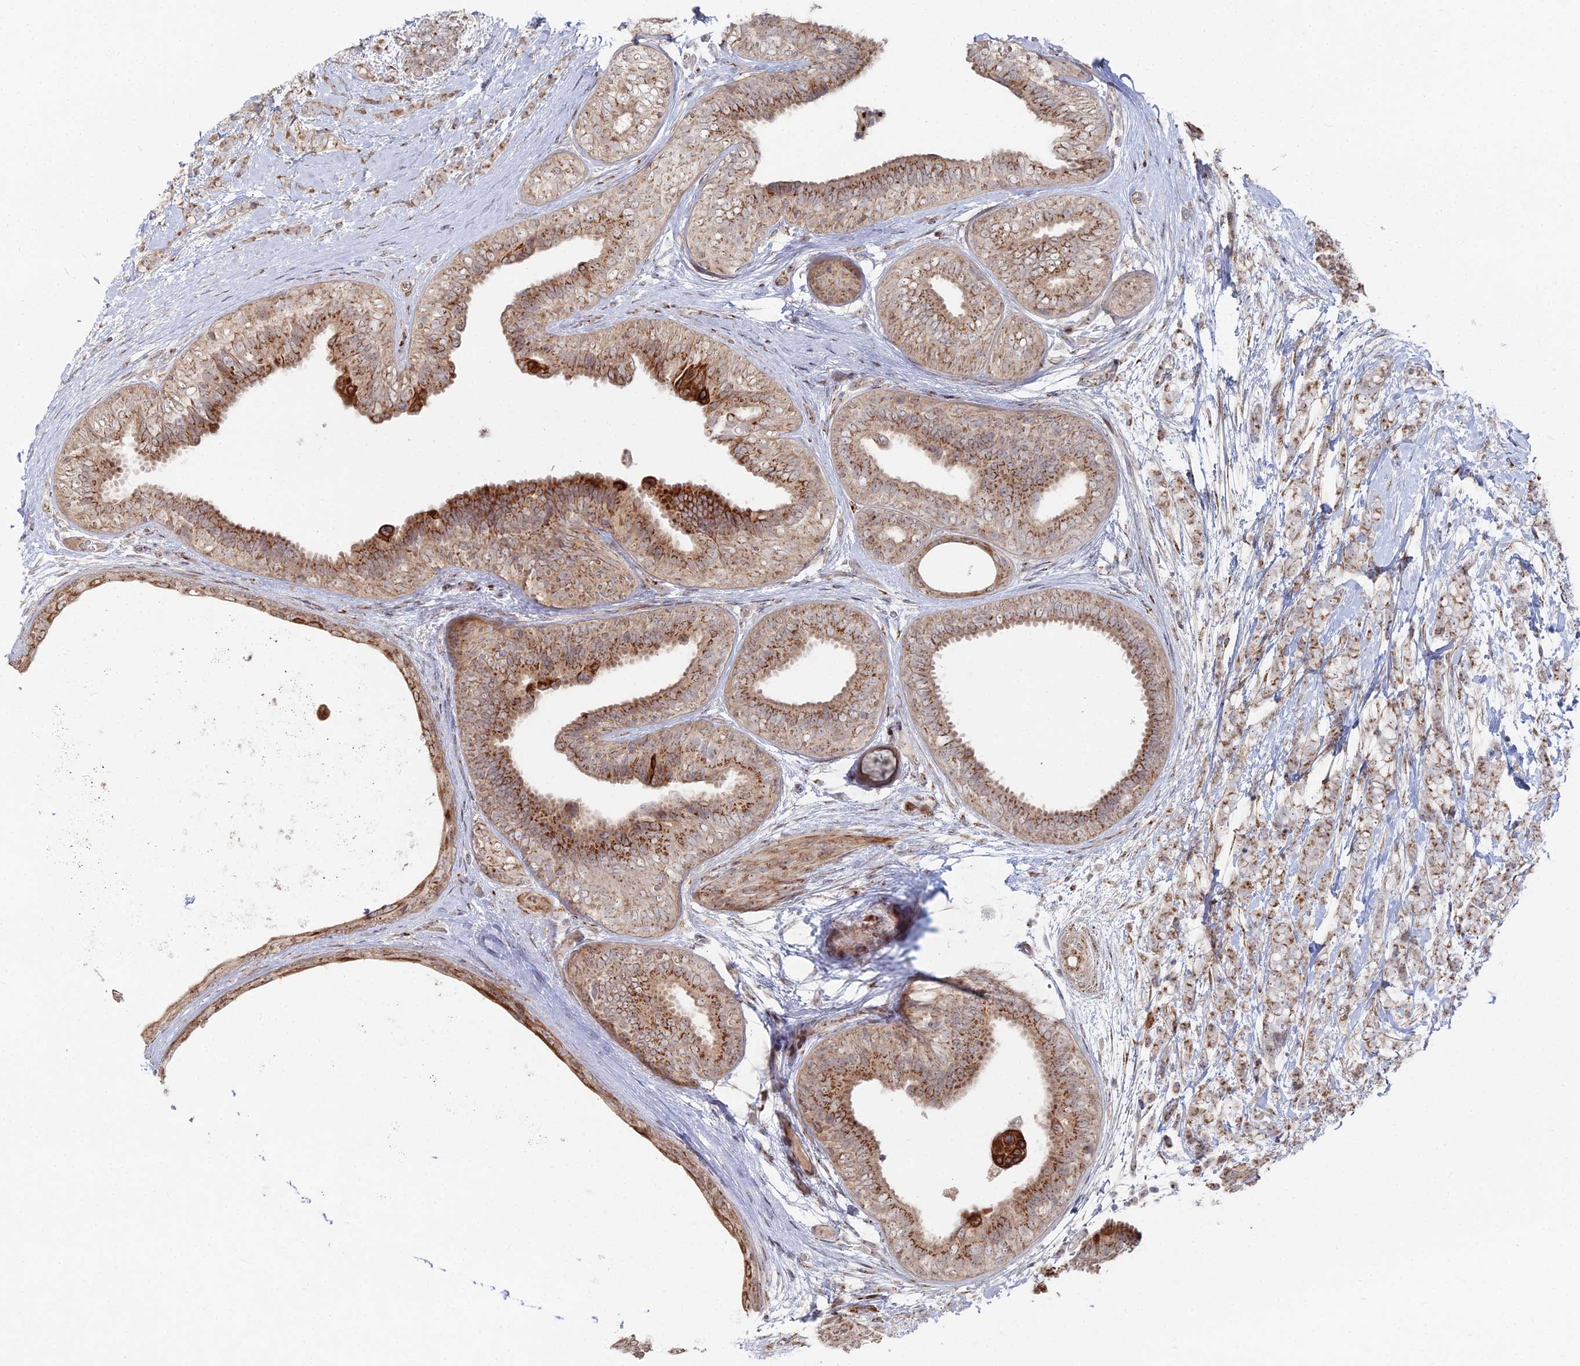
{"staining": {"intensity": "moderate", "quantity": ">75%", "location": "cytoplasmic/membranous"}, "tissue": "breast cancer", "cell_type": "Tumor cells", "image_type": "cancer", "snomed": [{"axis": "morphology", "description": "Lobular carcinoma"}, {"axis": "topography", "description": "Breast"}], "caption": "Immunohistochemistry photomicrograph of human lobular carcinoma (breast) stained for a protein (brown), which demonstrates medium levels of moderate cytoplasmic/membranous expression in approximately >75% of tumor cells.", "gene": "SGMS1", "patient": {"sex": "female", "age": 58}}